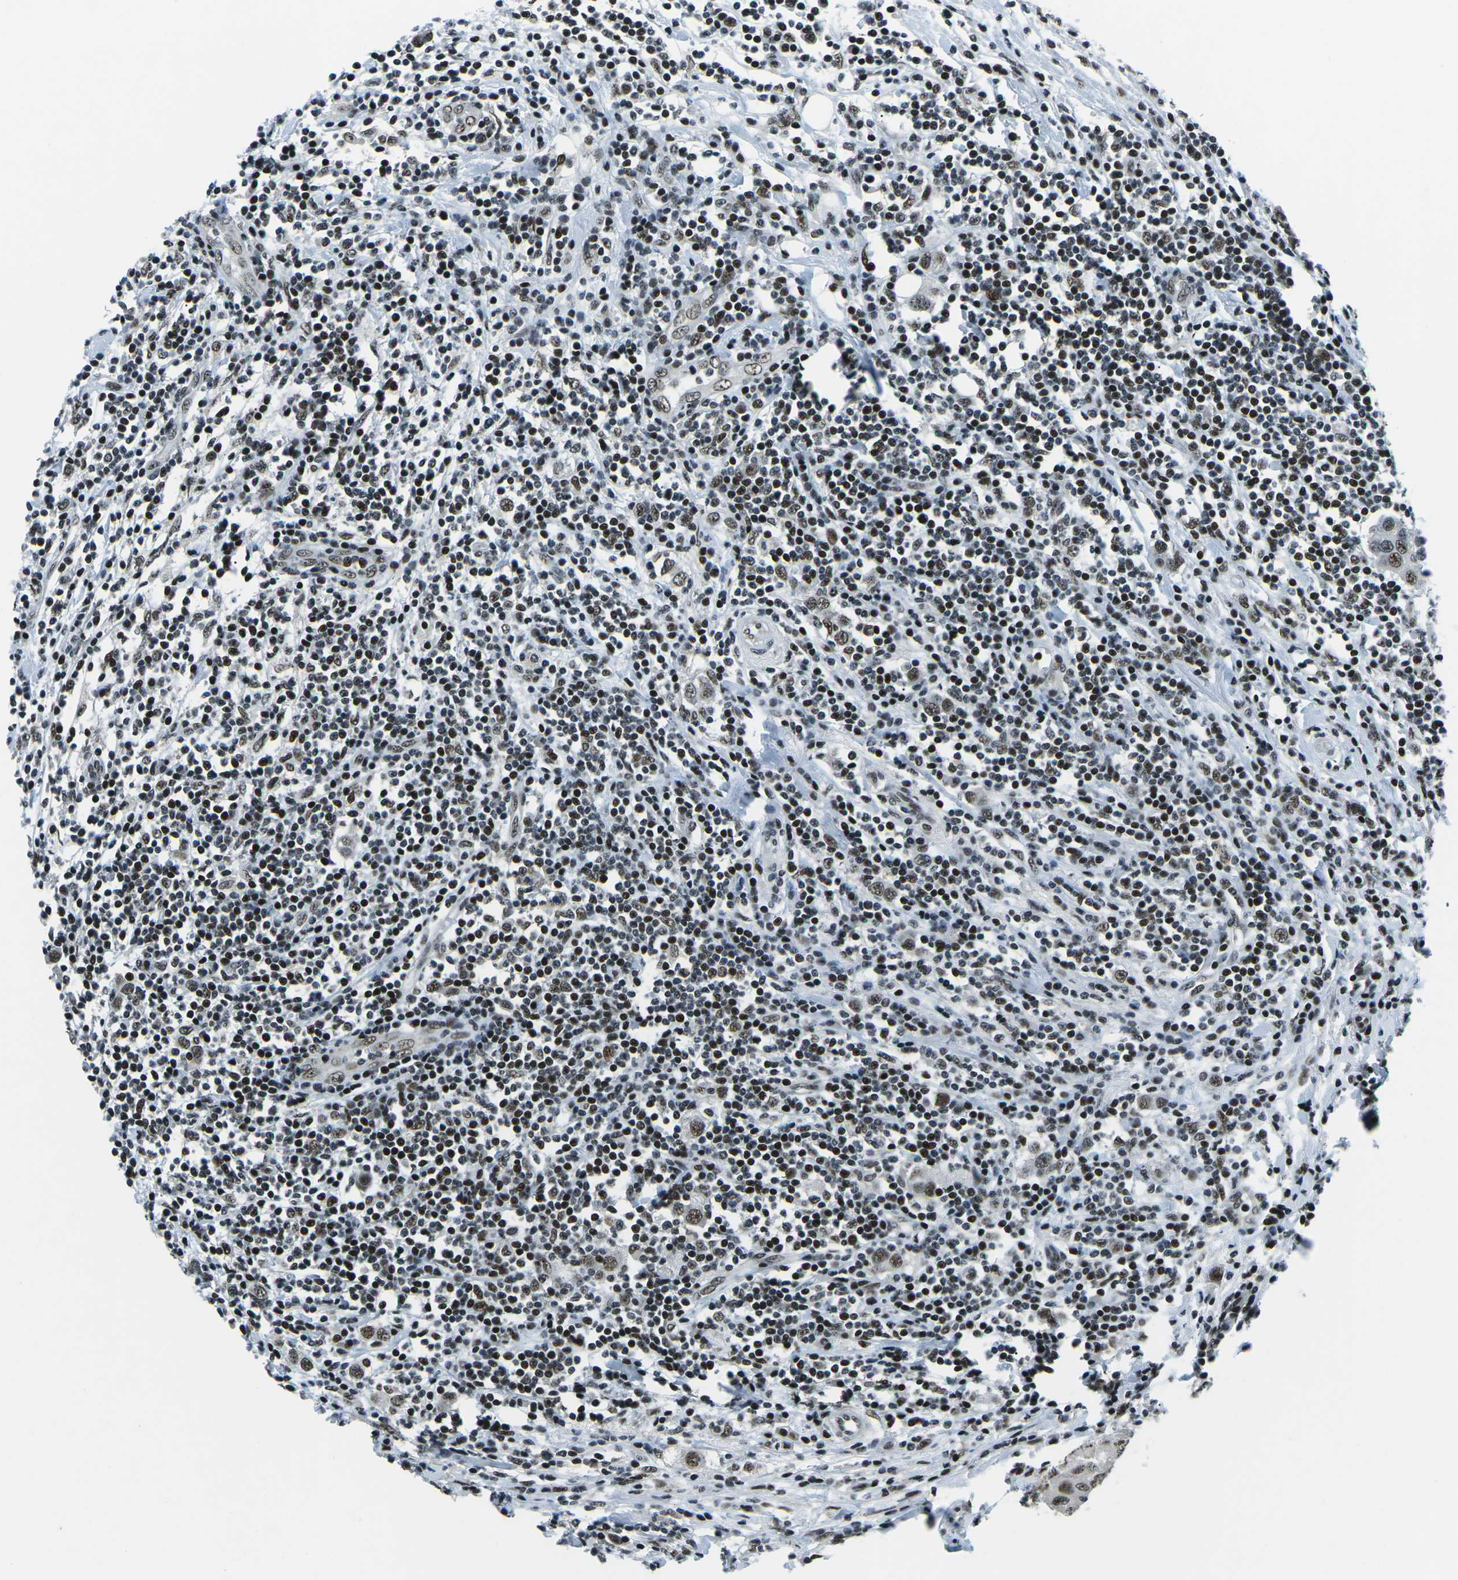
{"staining": {"intensity": "moderate", "quantity": ">75%", "location": "nuclear"}, "tissue": "breast cancer", "cell_type": "Tumor cells", "image_type": "cancer", "snomed": [{"axis": "morphology", "description": "Duct carcinoma"}, {"axis": "topography", "description": "Breast"}], "caption": "Protein staining by IHC displays moderate nuclear staining in approximately >75% of tumor cells in breast invasive ductal carcinoma. (Stains: DAB (3,3'-diaminobenzidine) in brown, nuclei in blue, Microscopy: brightfield microscopy at high magnification).", "gene": "RBL2", "patient": {"sex": "female", "age": 50}}